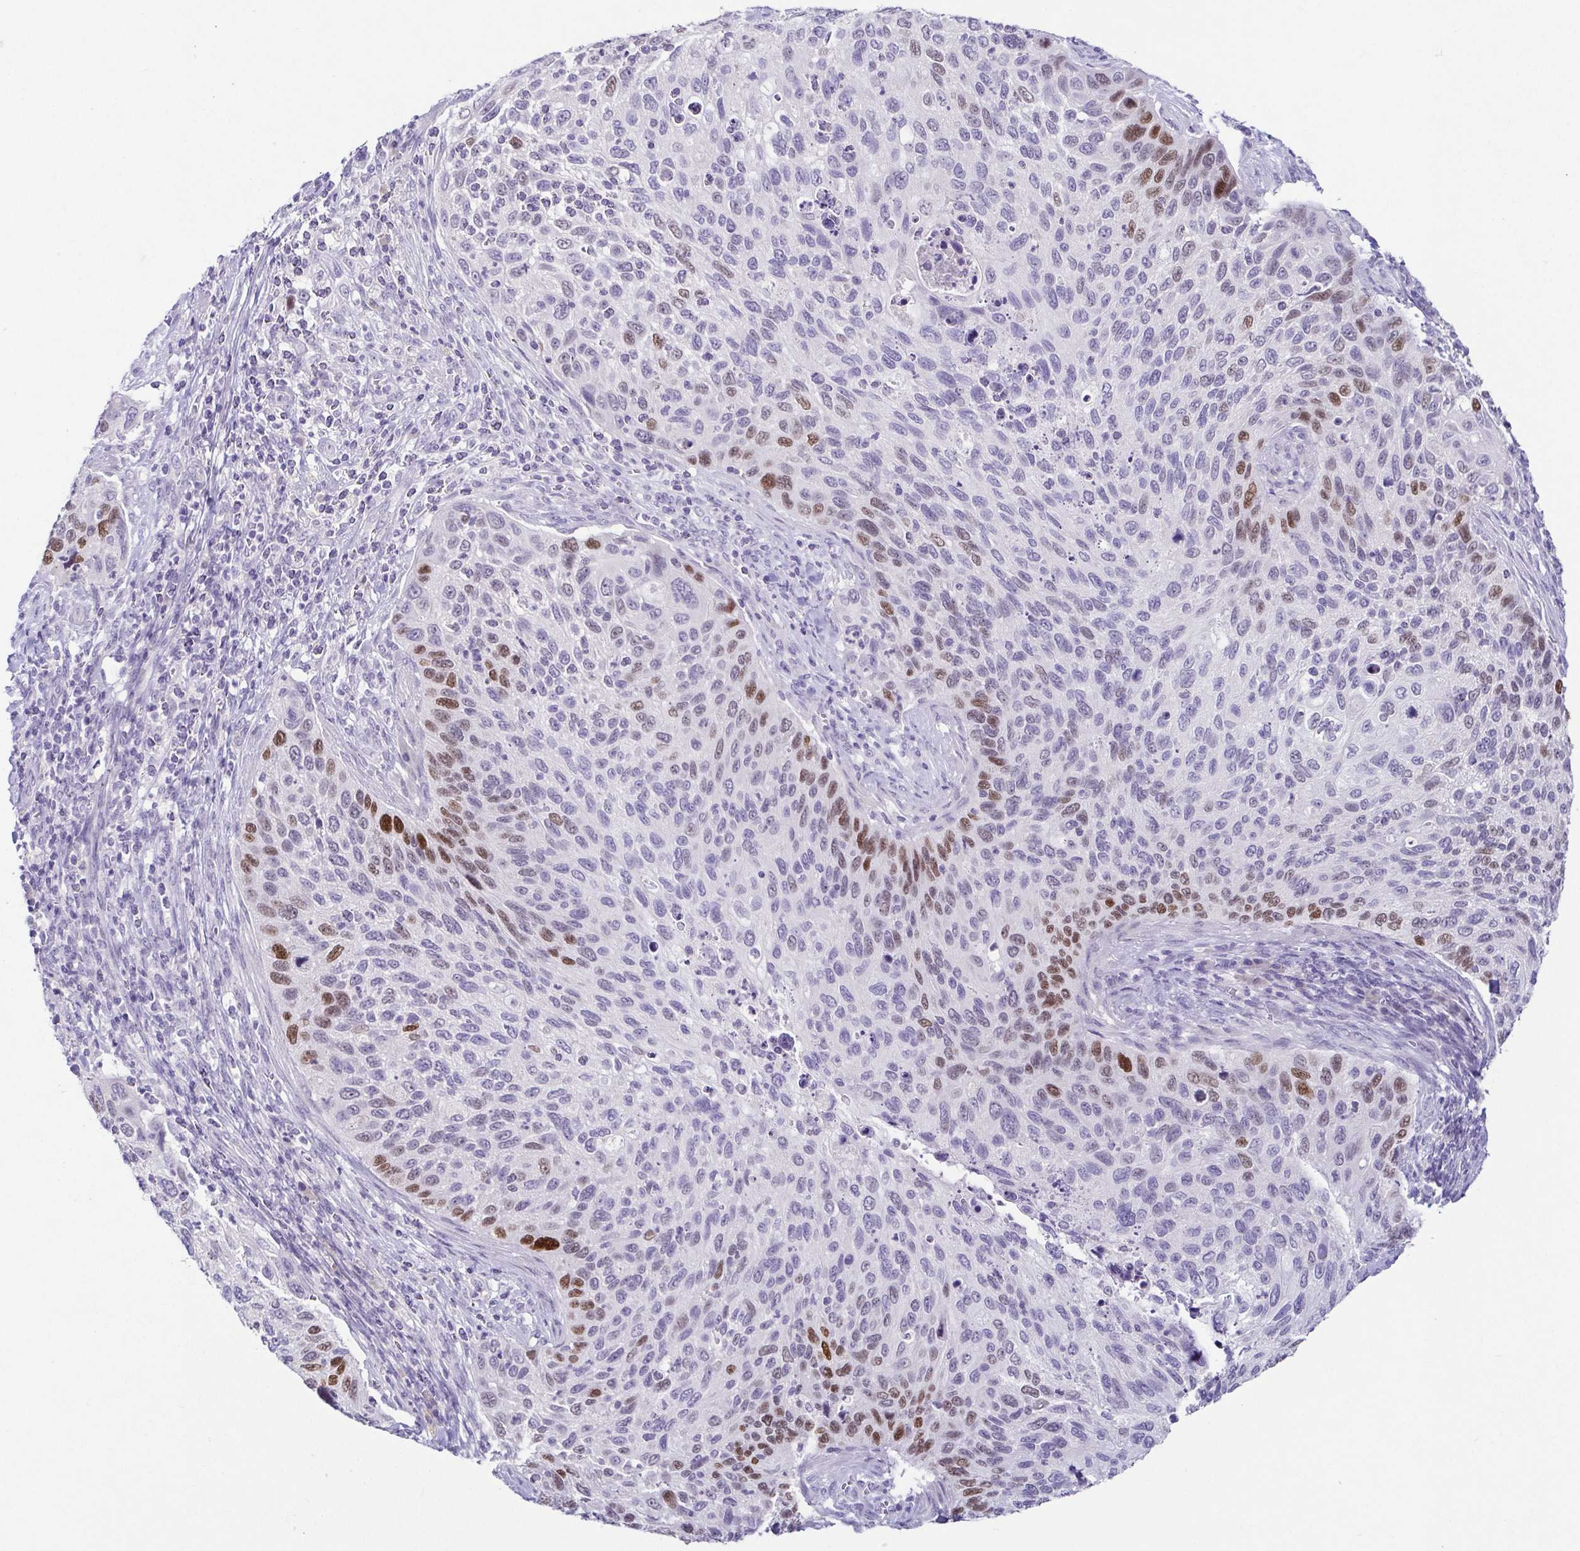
{"staining": {"intensity": "strong", "quantity": "<25%", "location": "nuclear"}, "tissue": "cervical cancer", "cell_type": "Tumor cells", "image_type": "cancer", "snomed": [{"axis": "morphology", "description": "Squamous cell carcinoma, NOS"}, {"axis": "topography", "description": "Cervix"}], "caption": "A high-resolution image shows IHC staining of cervical cancer, which reveals strong nuclear positivity in approximately <25% of tumor cells.", "gene": "TP73", "patient": {"sex": "female", "age": 70}}